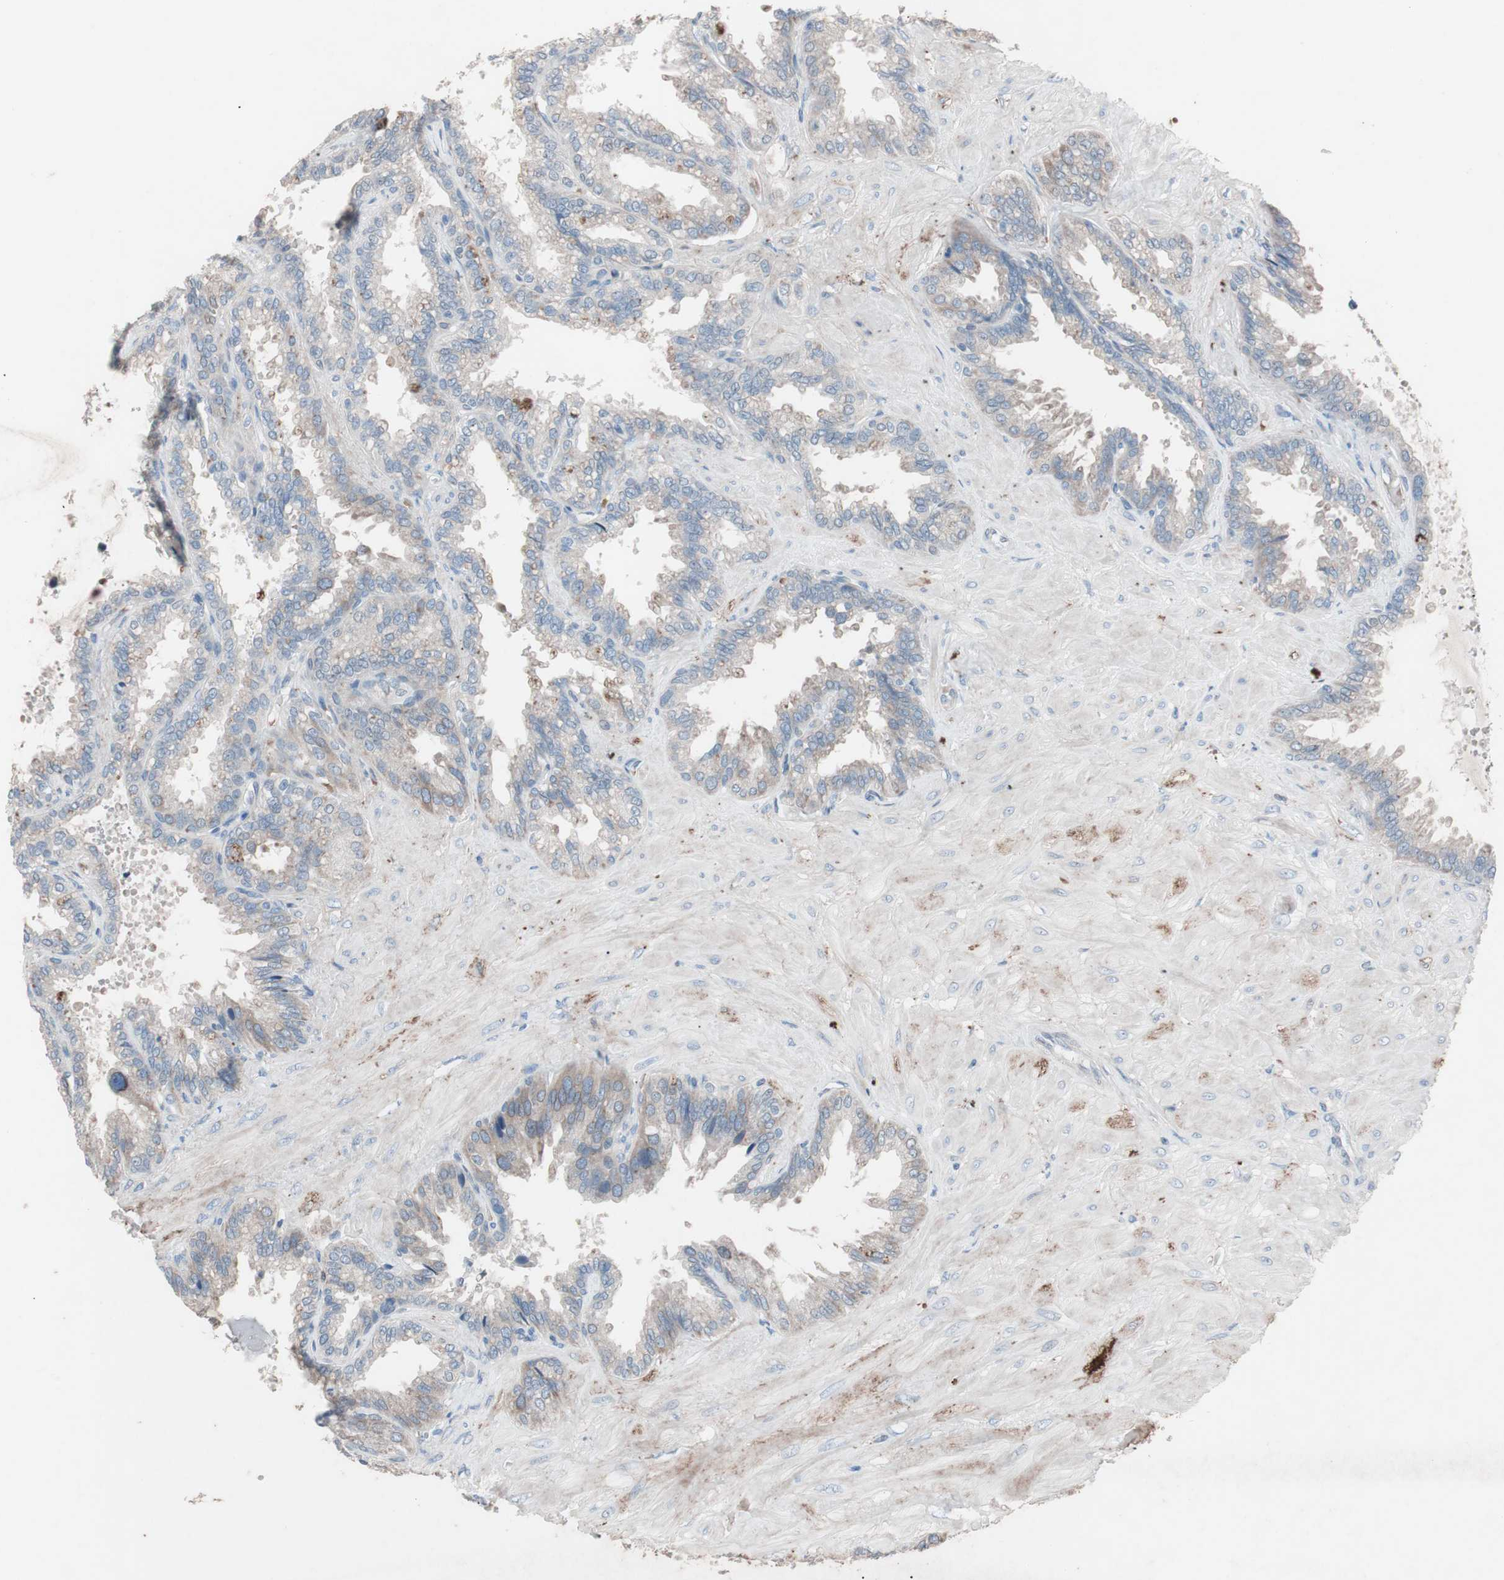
{"staining": {"intensity": "weak", "quantity": "25%-75%", "location": "cytoplasmic/membranous"}, "tissue": "seminal vesicle", "cell_type": "Glandular cells", "image_type": "normal", "snomed": [{"axis": "morphology", "description": "Normal tissue, NOS"}, {"axis": "topography", "description": "Seminal veicle"}], "caption": "Immunohistochemistry (IHC) image of benign seminal vesicle: human seminal vesicle stained using immunohistochemistry displays low levels of weak protein expression localized specifically in the cytoplasmic/membranous of glandular cells, appearing as a cytoplasmic/membranous brown color.", "gene": "GRB7", "patient": {"sex": "male", "age": 46}}